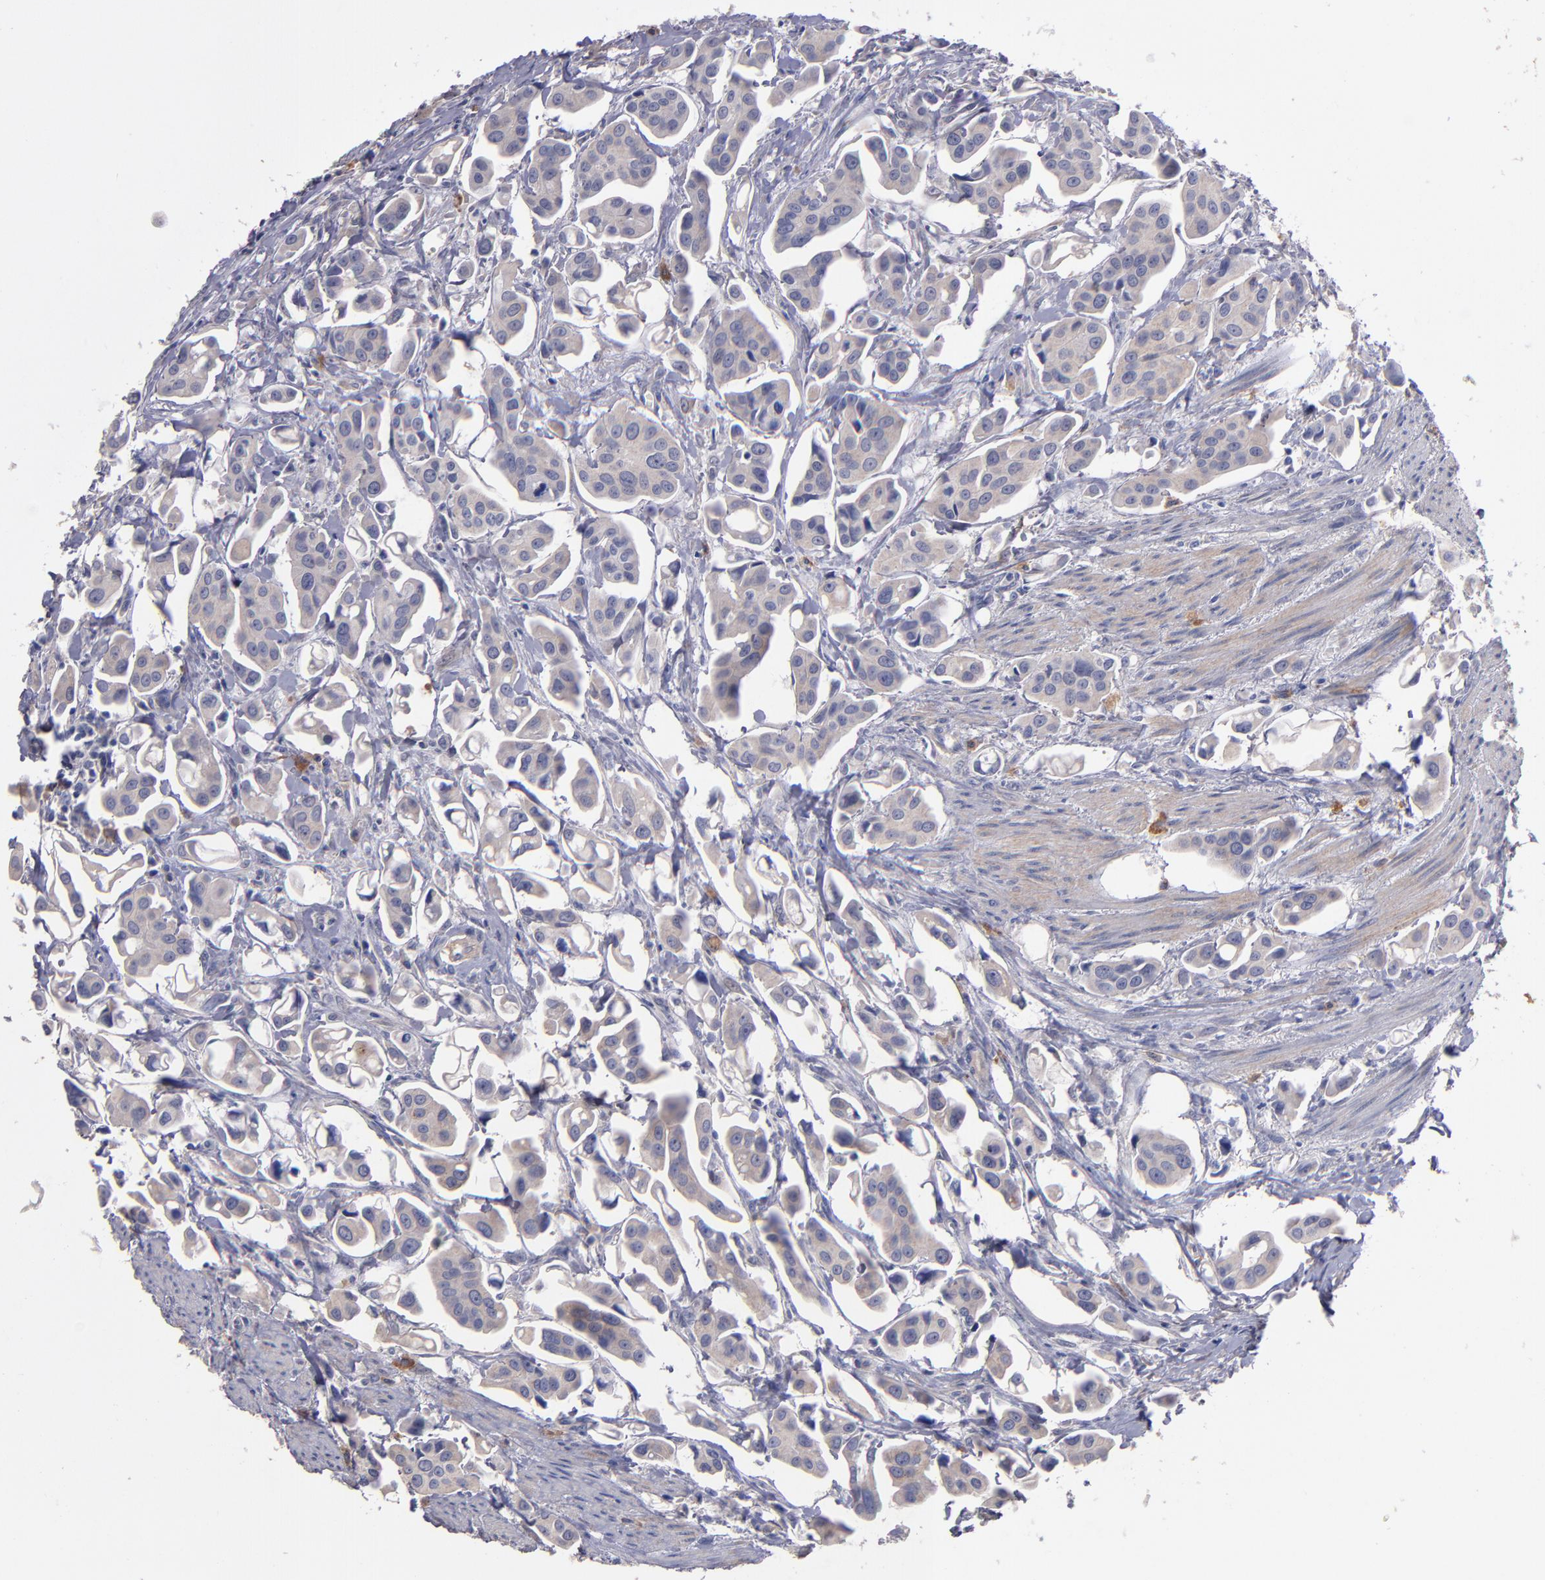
{"staining": {"intensity": "weak", "quantity": ">75%", "location": "cytoplasmic/membranous"}, "tissue": "urothelial cancer", "cell_type": "Tumor cells", "image_type": "cancer", "snomed": [{"axis": "morphology", "description": "Urothelial carcinoma, High grade"}, {"axis": "topography", "description": "Urinary bladder"}], "caption": "Urothelial cancer tissue shows weak cytoplasmic/membranous positivity in approximately >75% of tumor cells, visualized by immunohistochemistry.", "gene": "MAGEE1", "patient": {"sex": "male", "age": 66}}